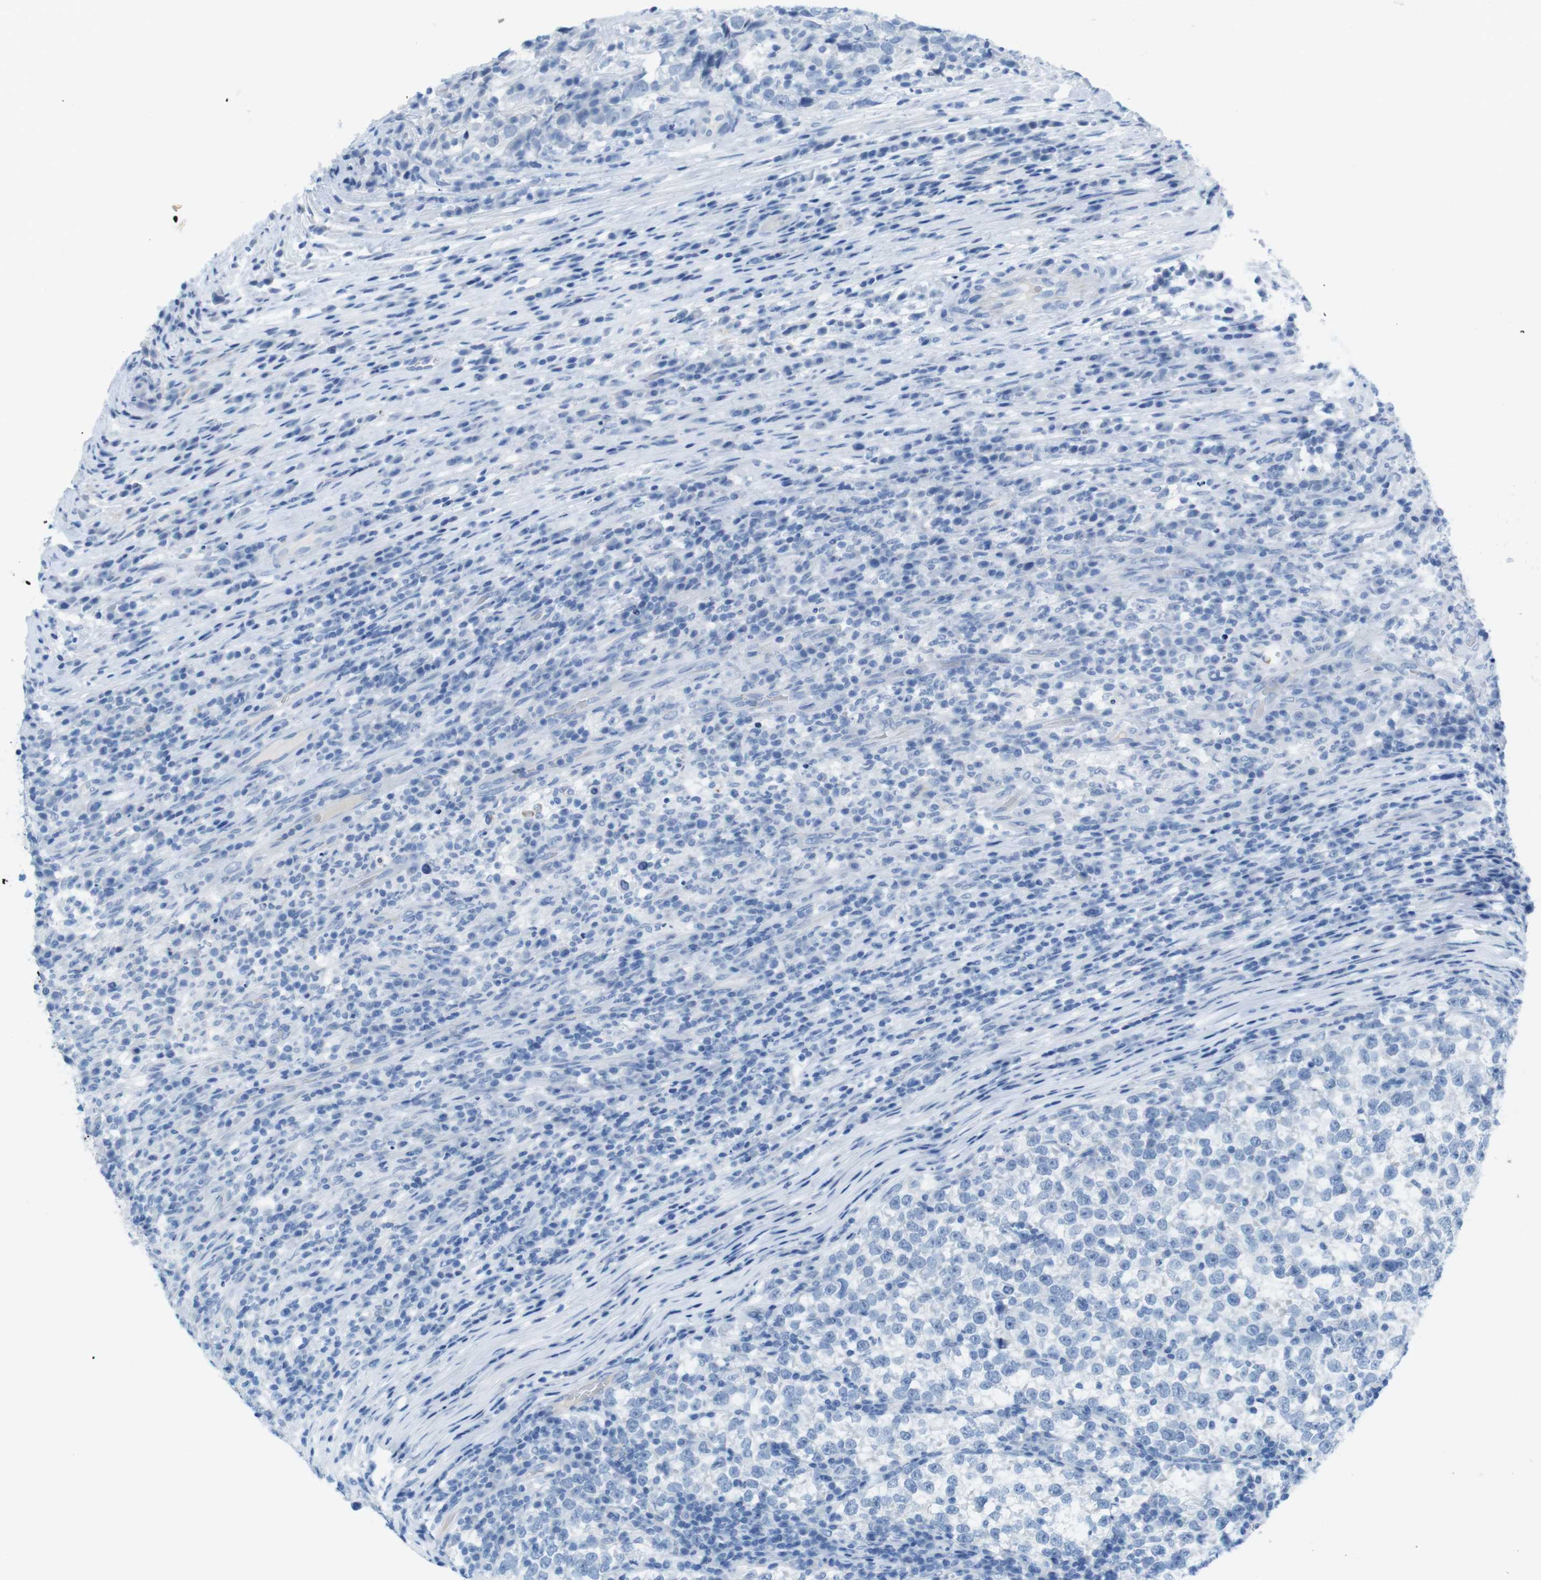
{"staining": {"intensity": "negative", "quantity": "none", "location": "none"}, "tissue": "testis cancer", "cell_type": "Tumor cells", "image_type": "cancer", "snomed": [{"axis": "morphology", "description": "Normal tissue, NOS"}, {"axis": "morphology", "description": "Seminoma, NOS"}, {"axis": "topography", "description": "Testis"}], "caption": "Testis cancer (seminoma) was stained to show a protein in brown. There is no significant expression in tumor cells.", "gene": "GAP43", "patient": {"sex": "male", "age": 43}}